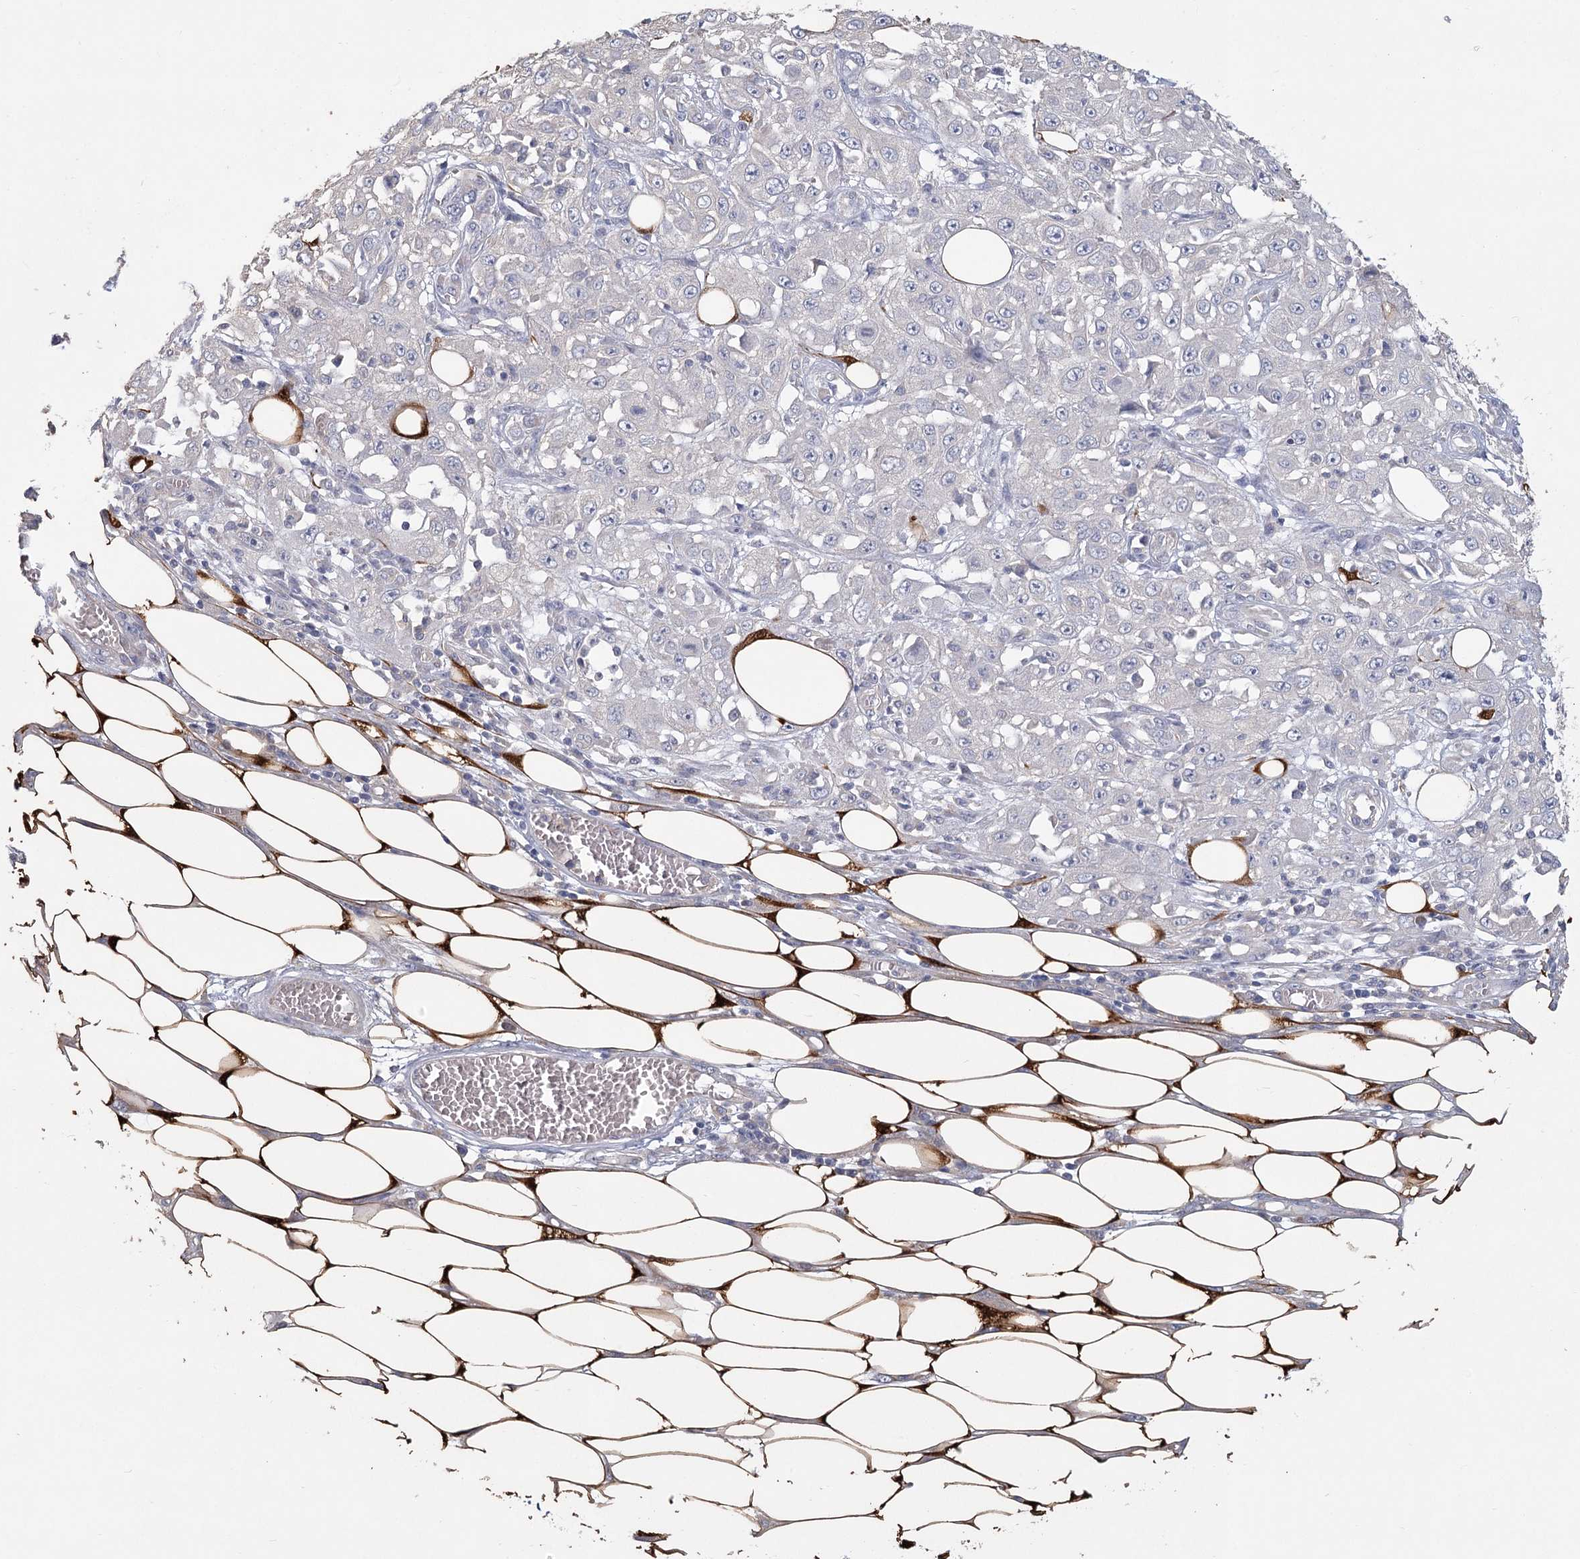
{"staining": {"intensity": "negative", "quantity": "none", "location": "none"}, "tissue": "skin cancer", "cell_type": "Tumor cells", "image_type": "cancer", "snomed": [{"axis": "morphology", "description": "Squamous cell carcinoma, NOS"}, {"axis": "morphology", "description": "Squamous cell carcinoma, metastatic, NOS"}, {"axis": "topography", "description": "Skin"}, {"axis": "topography", "description": "Lymph node"}], "caption": "This is an IHC micrograph of human skin cancer. There is no expression in tumor cells.", "gene": "CNTLN", "patient": {"sex": "male", "age": 75}}